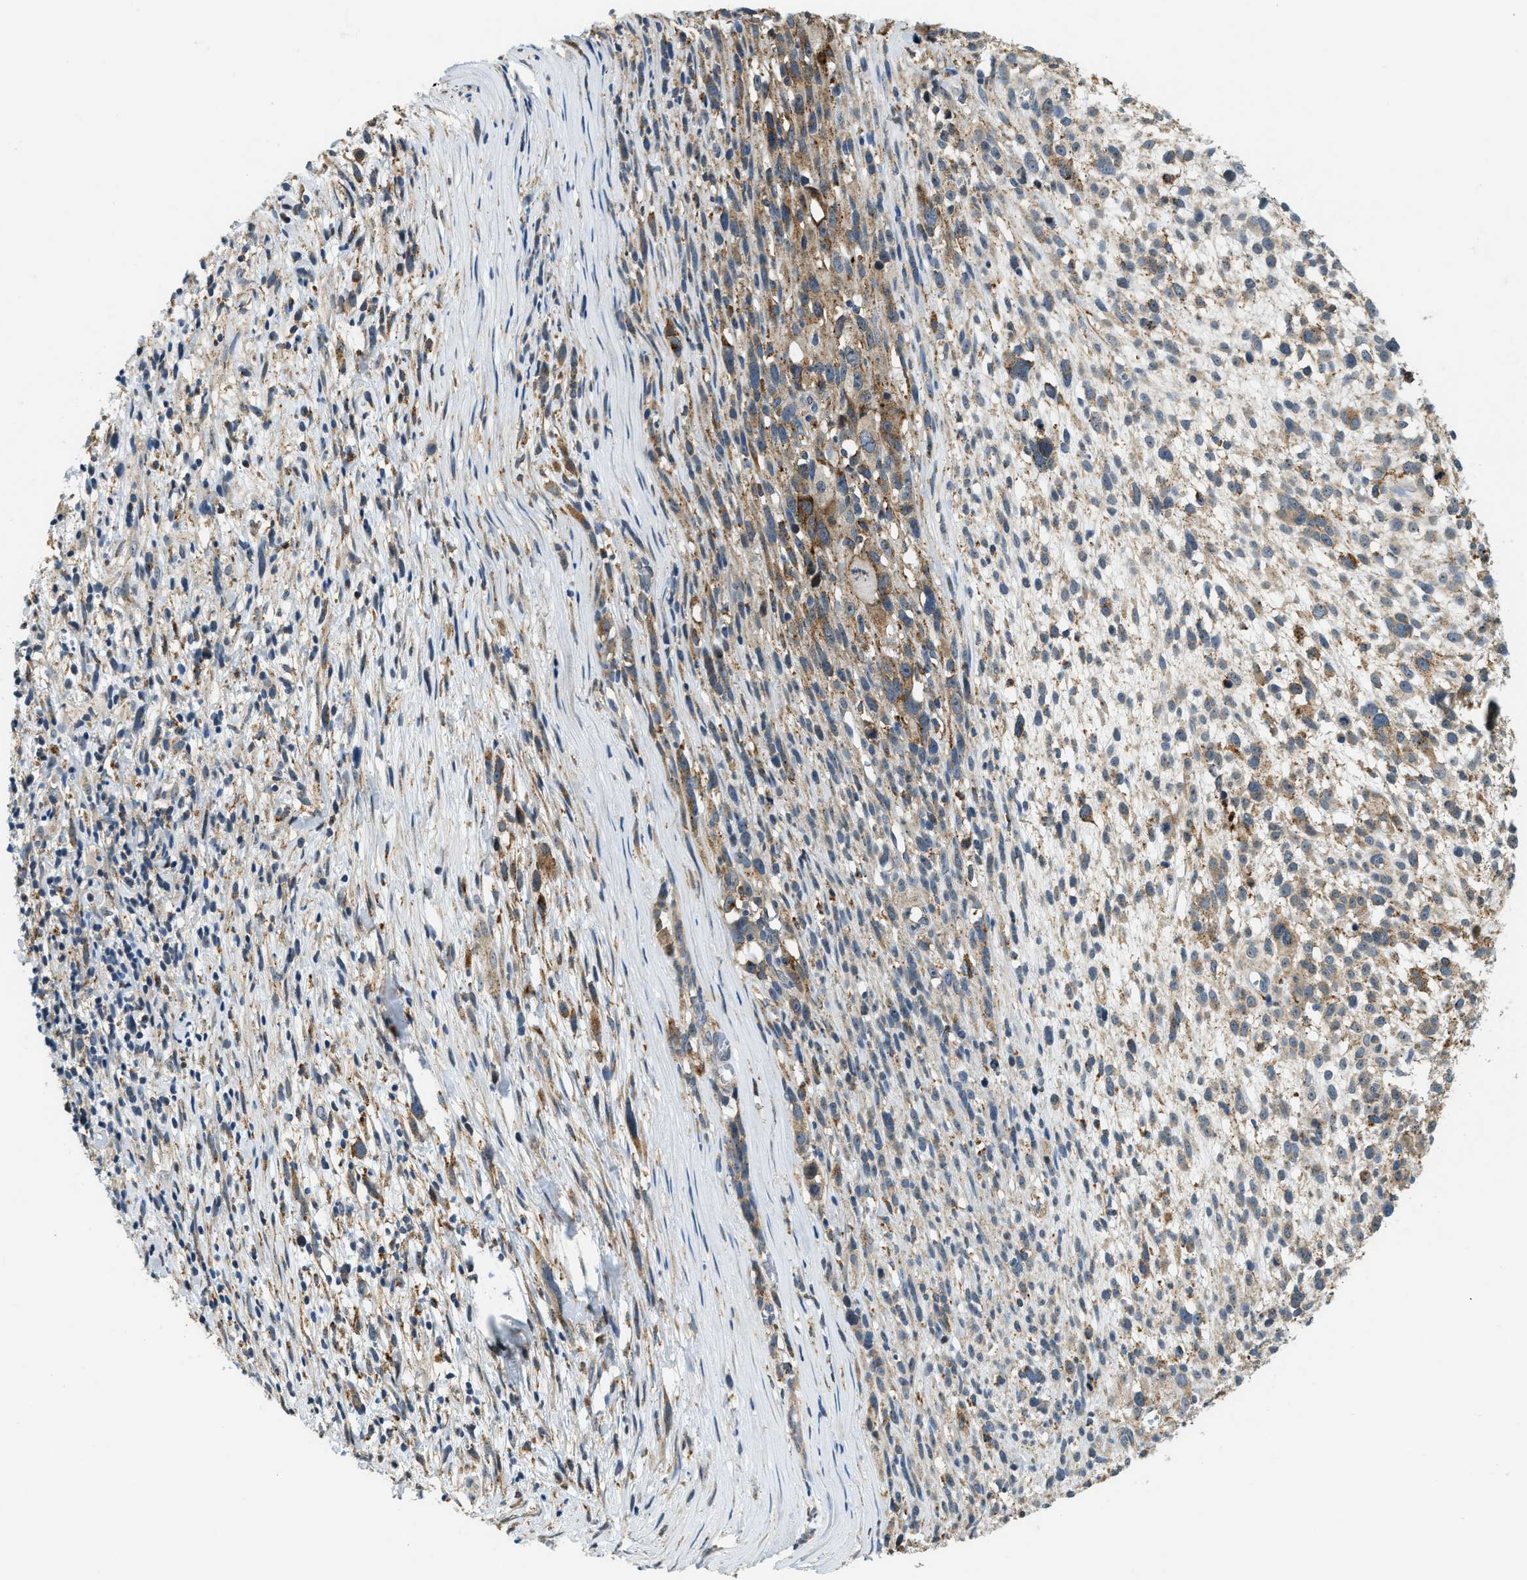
{"staining": {"intensity": "moderate", "quantity": "25%-75%", "location": "cytoplasmic/membranous"}, "tissue": "melanoma", "cell_type": "Tumor cells", "image_type": "cancer", "snomed": [{"axis": "morphology", "description": "Malignant melanoma, NOS"}, {"axis": "topography", "description": "Skin"}], "caption": "Human melanoma stained with a brown dye demonstrates moderate cytoplasmic/membranous positive staining in about 25%-75% of tumor cells.", "gene": "STARD3NL", "patient": {"sex": "female", "age": 55}}